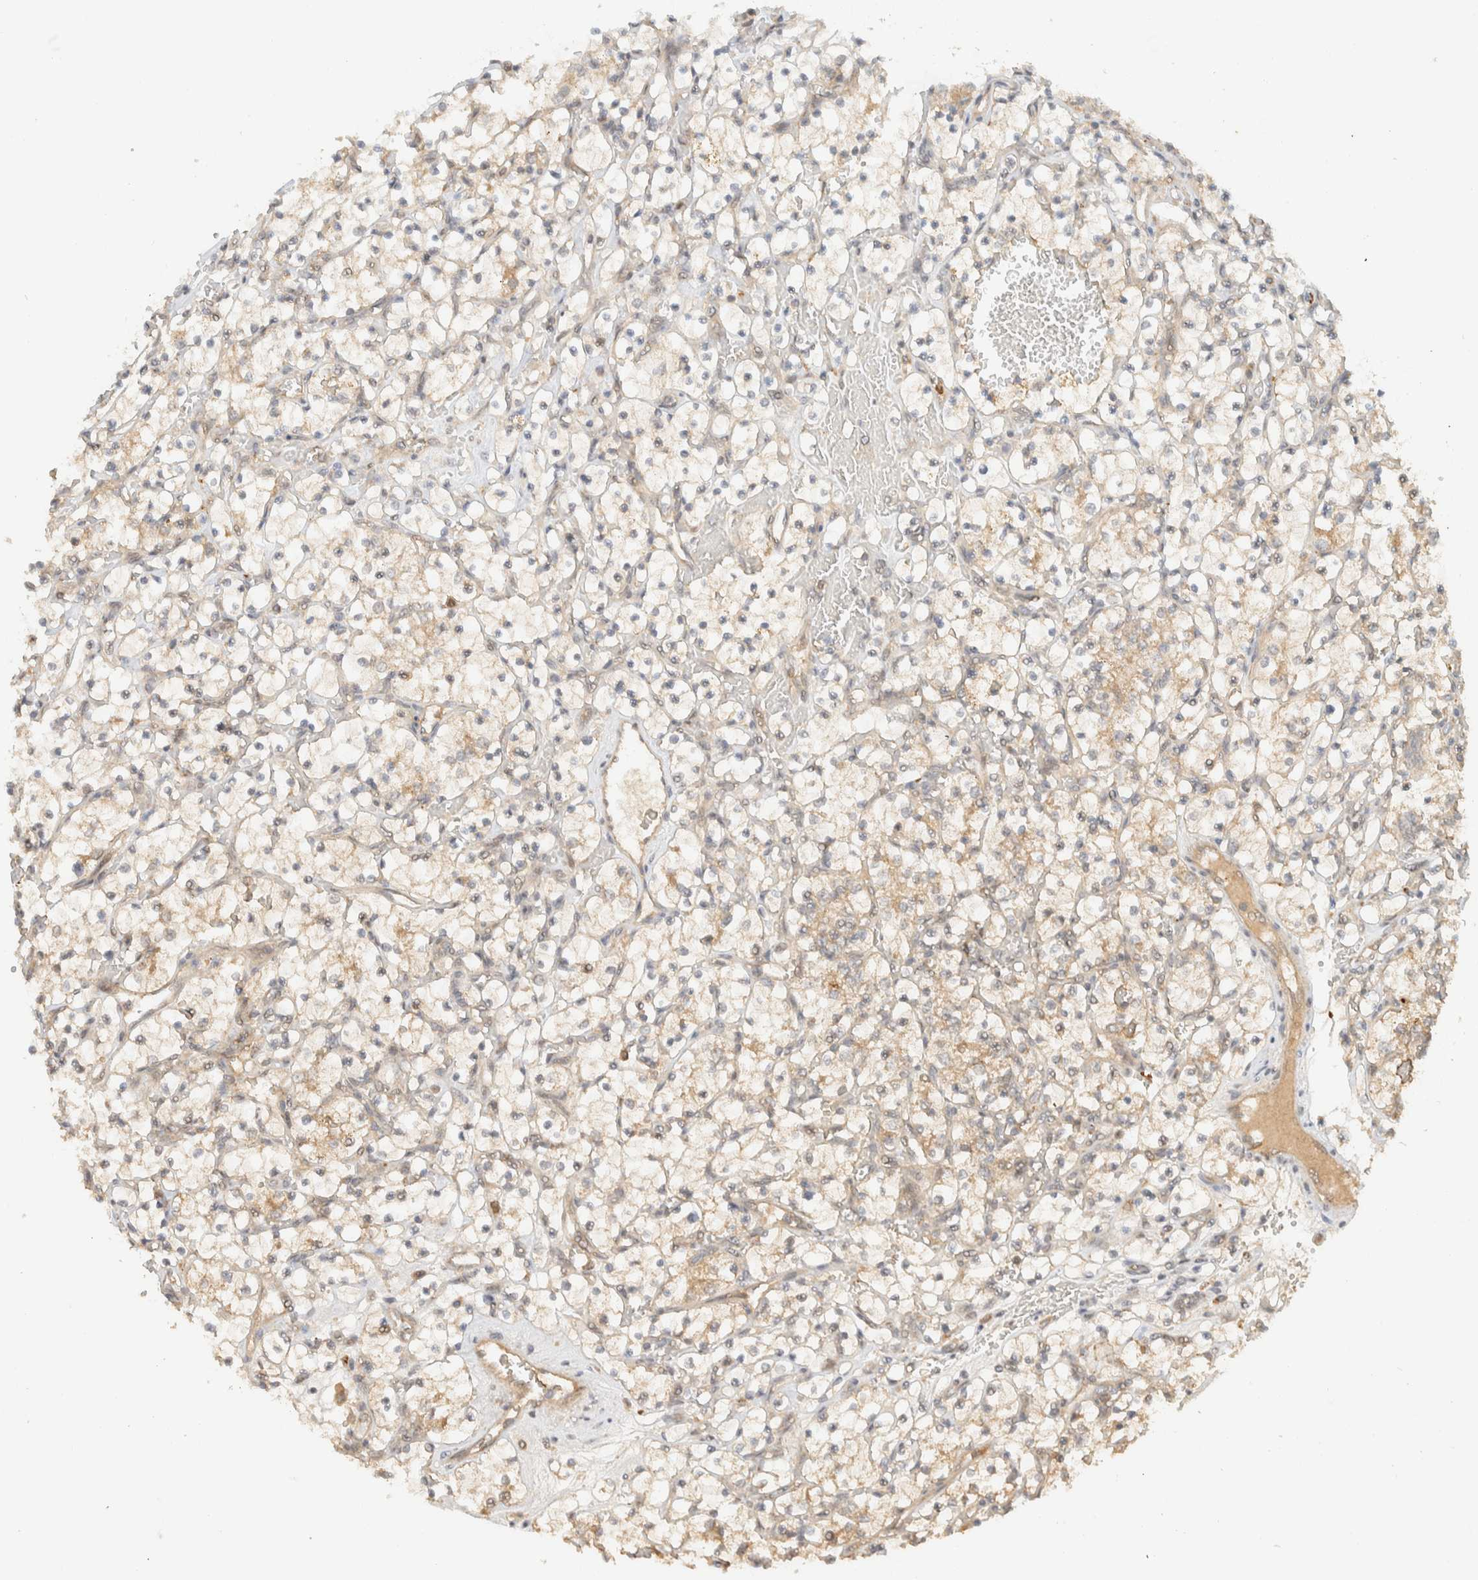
{"staining": {"intensity": "weak", "quantity": "<25%", "location": "cytoplasmic/membranous"}, "tissue": "renal cancer", "cell_type": "Tumor cells", "image_type": "cancer", "snomed": [{"axis": "morphology", "description": "Adenocarcinoma, NOS"}, {"axis": "topography", "description": "Kidney"}], "caption": "Tumor cells show no significant expression in renal adenocarcinoma.", "gene": "ZBTB34", "patient": {"sex": "female", "age": 69}}